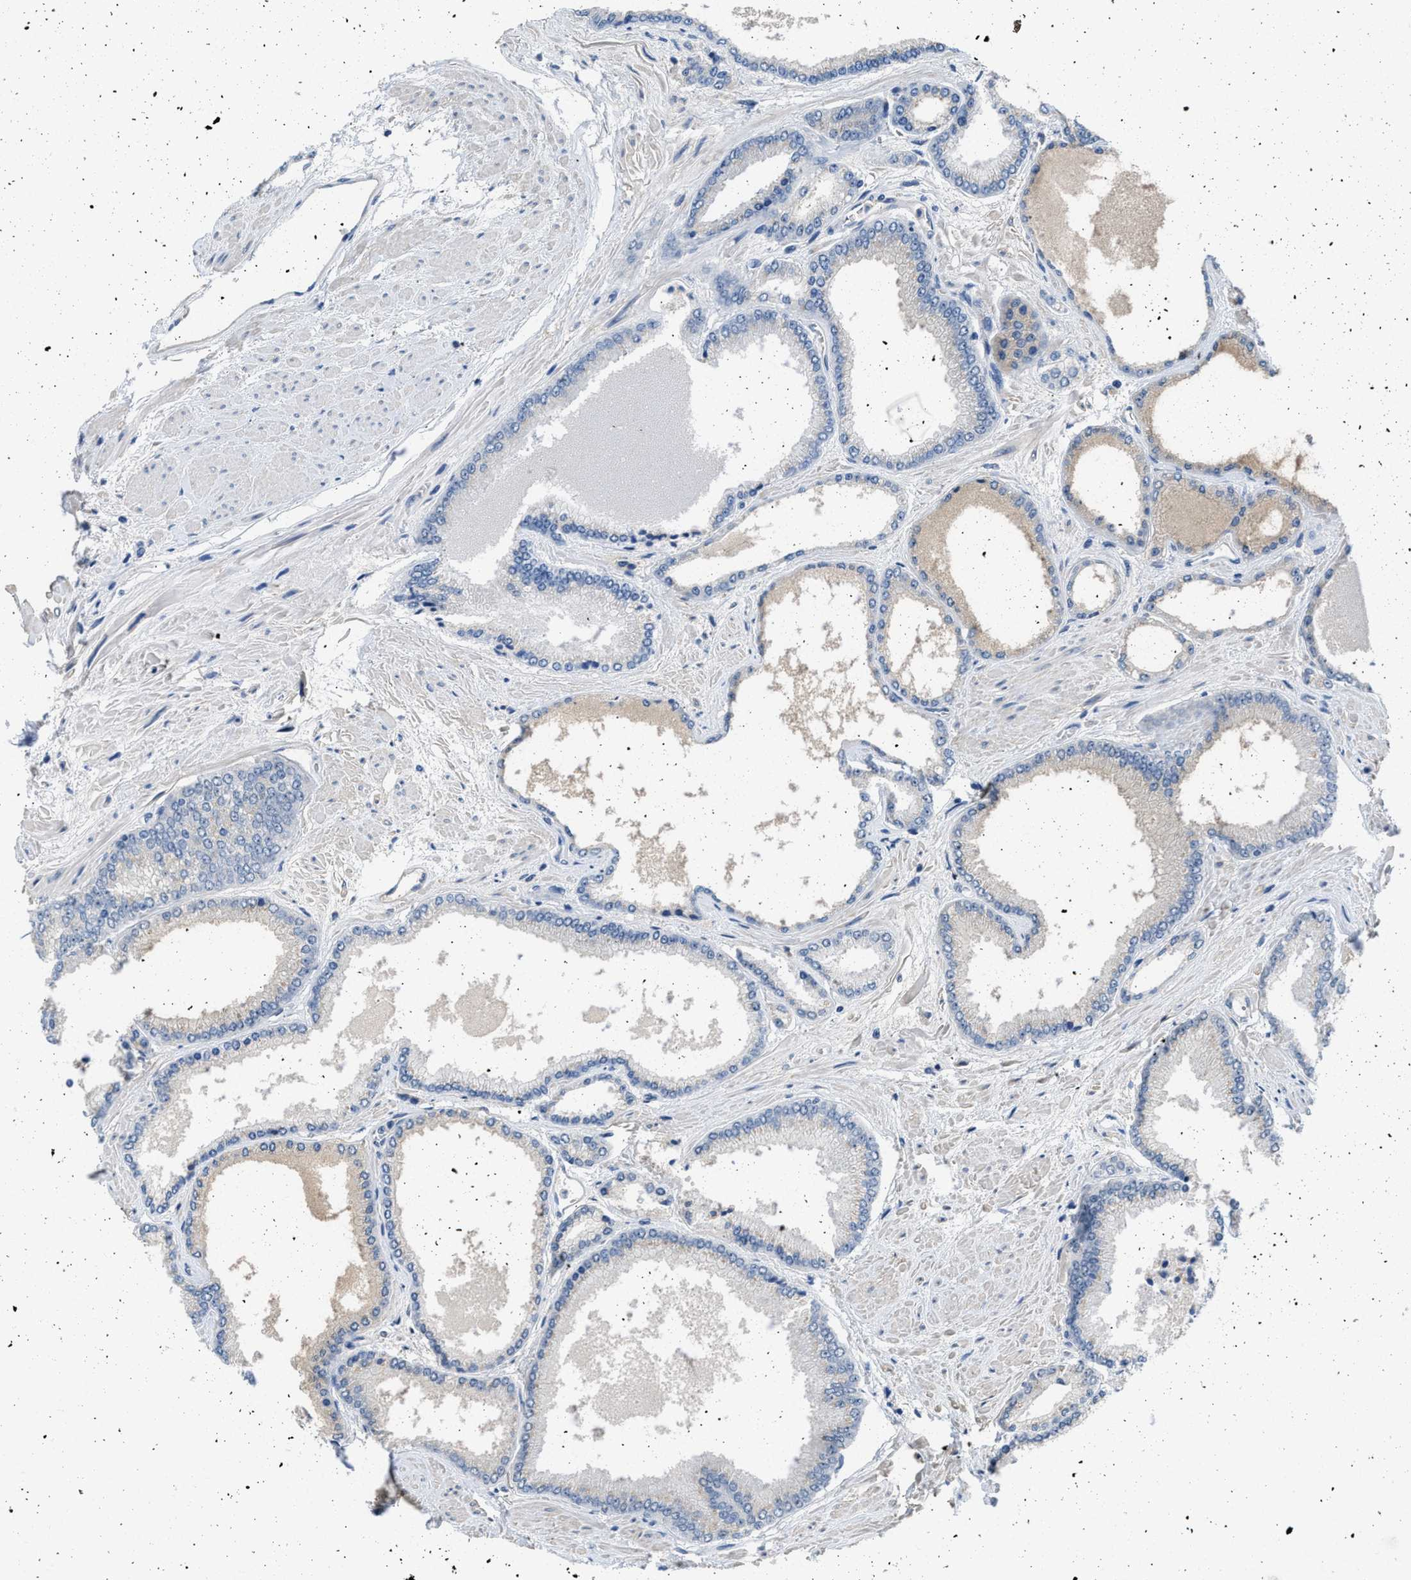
{"staining": {"intensity": "negative", "quantity": "none", "location": "none"}, "tissue": "prostate cancer", "cell_type": "Tumor cells", "image_type": "cancer", "snomed": [{"axis": "morphology", "description": "Adenocarcinoma, High grade"}, {"axis": "topography", "description": "Prostate"}], "caption": "Tumor cells are negative for brown protein staining in prostate cancer (high-grade adenocarcinoma). Nuclei are stained in blue.", "gene": "TERF2IP", "patient": {"sex": "male", "age": 61}}